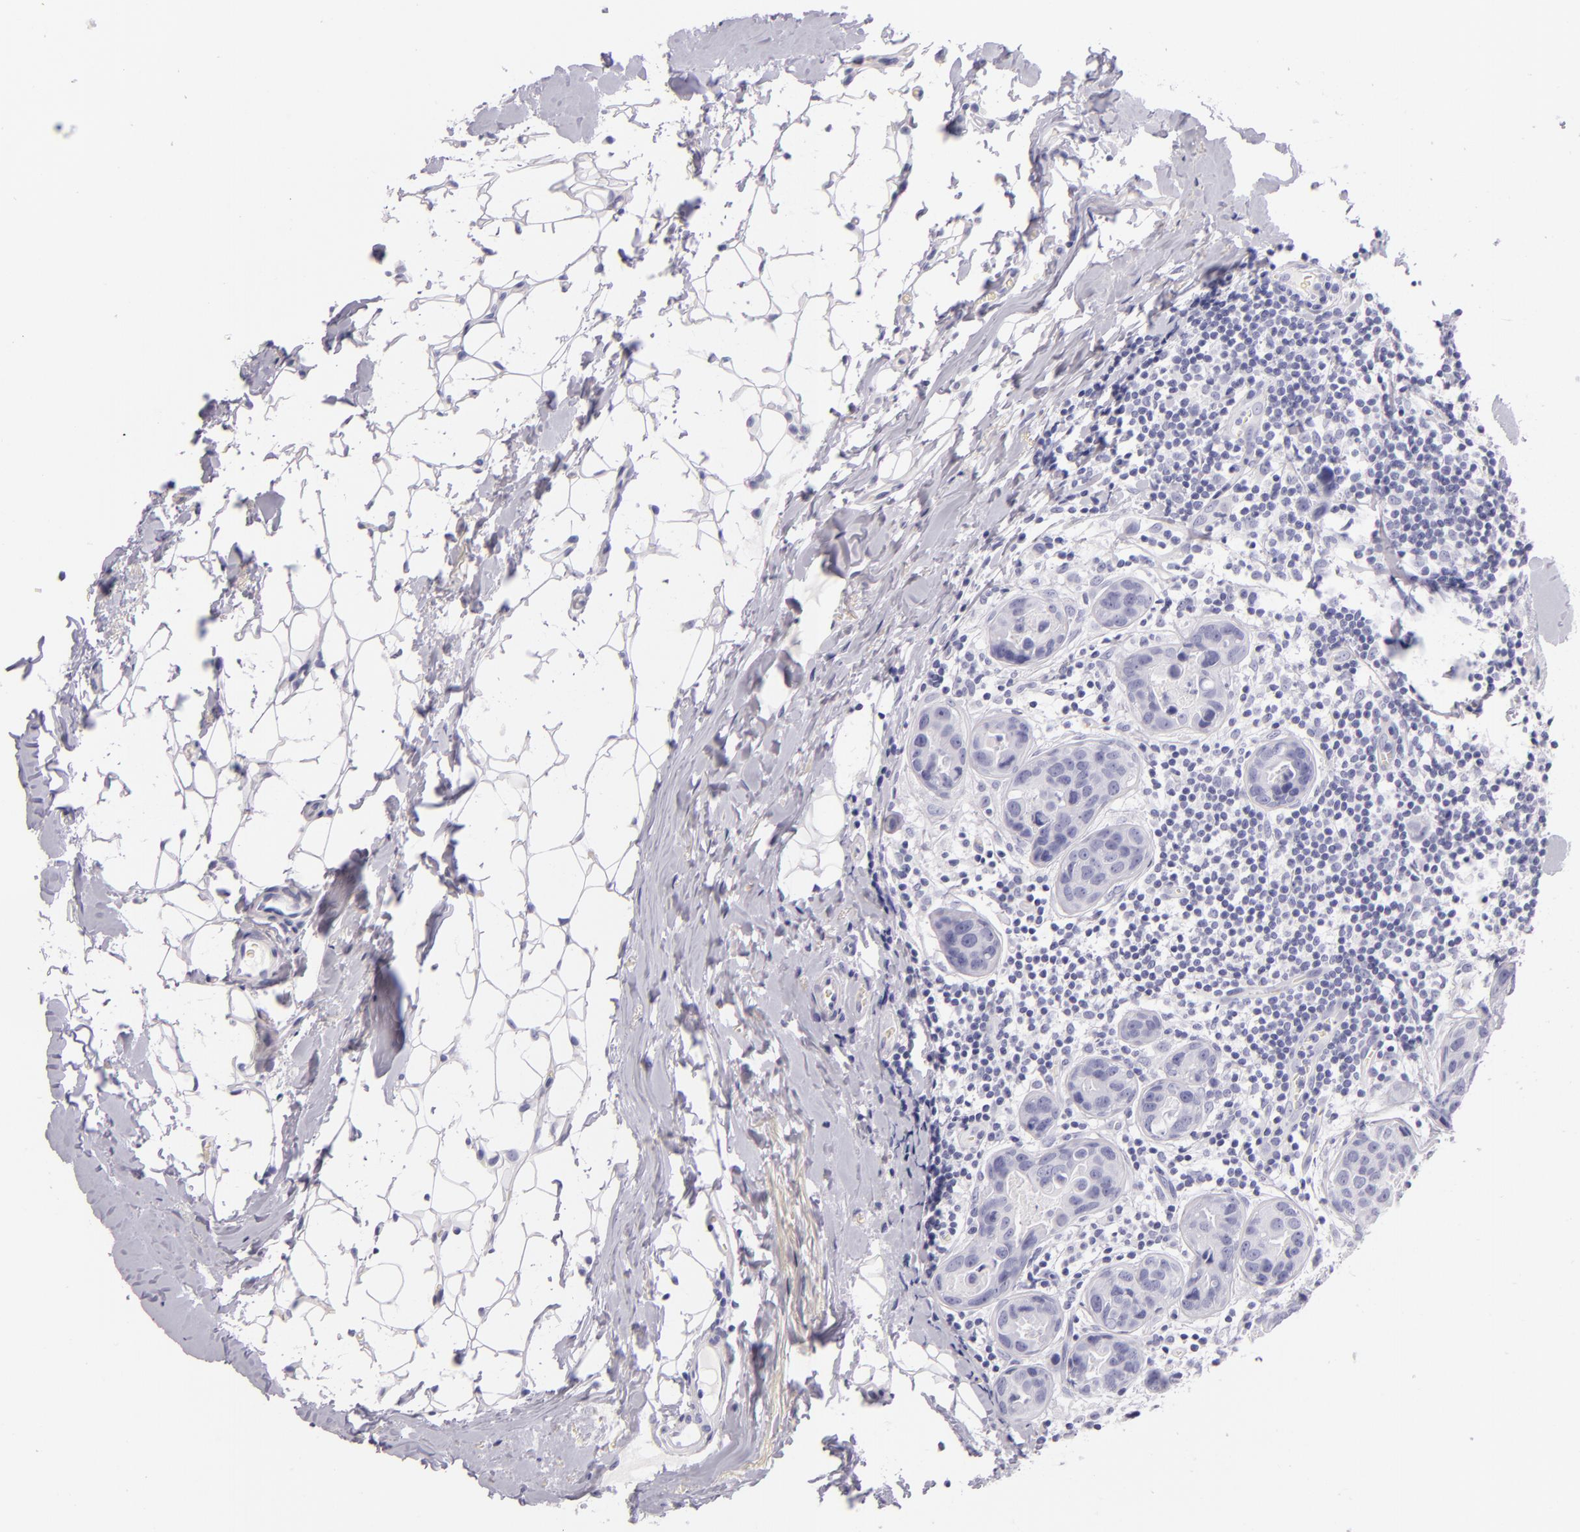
{"staining": {"intensity": "negative", "quantity": "none", "location": "none"}, "tissue": "breast cancer", "cell_type": "Tumor cells", "image_type": "cancer", "snomed": [{"axis": "morphology", "description": "Duct carcinoma"}, {"axis": "topography", "description": "Breast"}], "caption": "This is an IHC histopathology image of breast intraductal carcinoma. There is no expression in tumor cells.", "gene": "INA", "patient": {"sex": "female", "age": 24}}